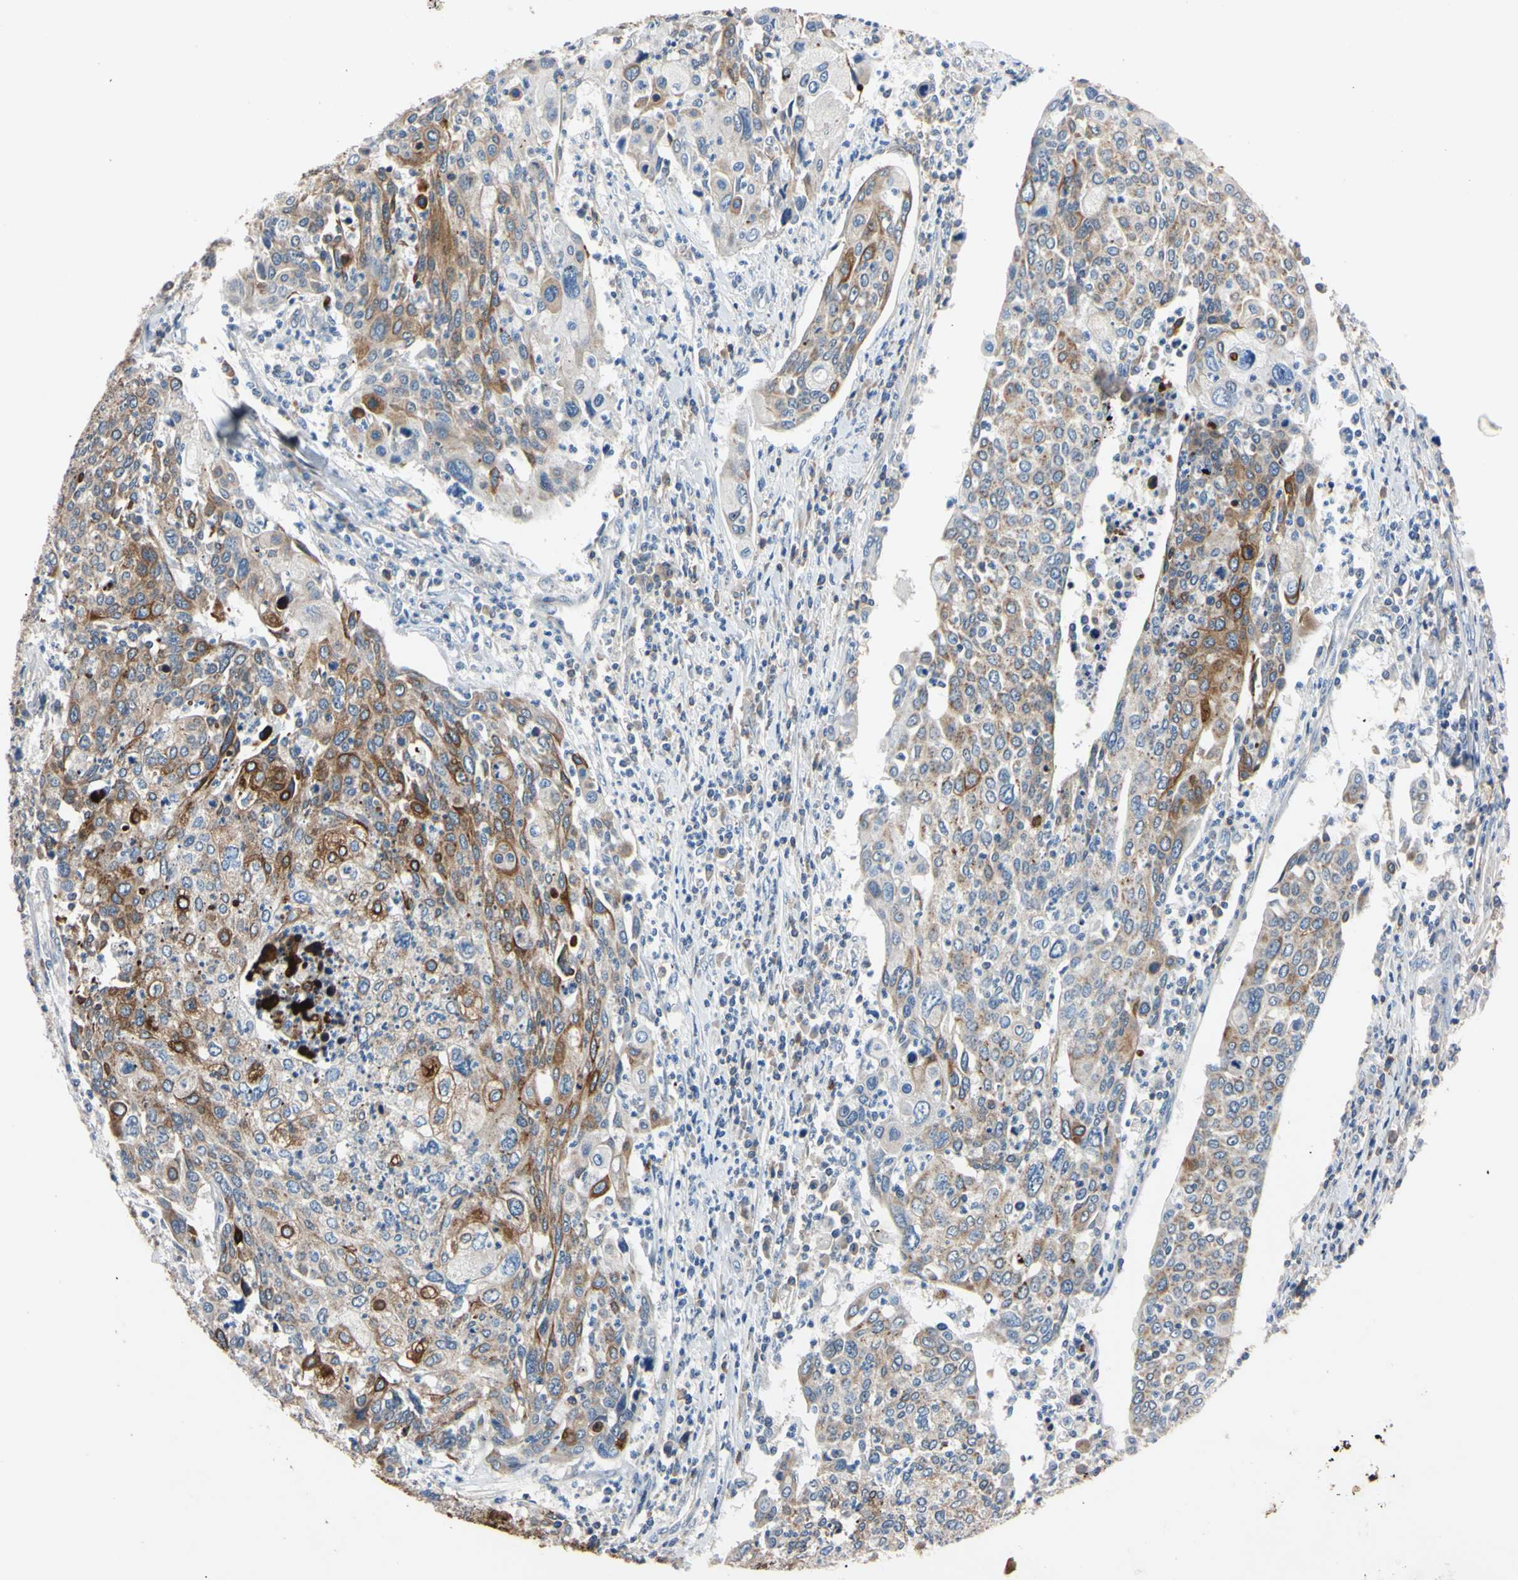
{"staining": {"intensity": "moderate", "quantity": "<25%", "location": "cytoplasmic/membranous"}, "tissue": "cervical cancer", "cell_type": "Tumor cells", "image_type": "cancer", "snomed": [{"axis": "morphology", "description": "Squamous cell carcinoma, NOS"}, {"axis": "topography", "description": "Cervix"}], "caption": "DAB immunohistochemical staining of human cervical squamous cell carcinoma exhibits moderate cytoplasmic/membranous protein staining in approximately <25% of tumor cells.", "gene": "PNKD", "patient": {"sex": "female", "age": 40}}